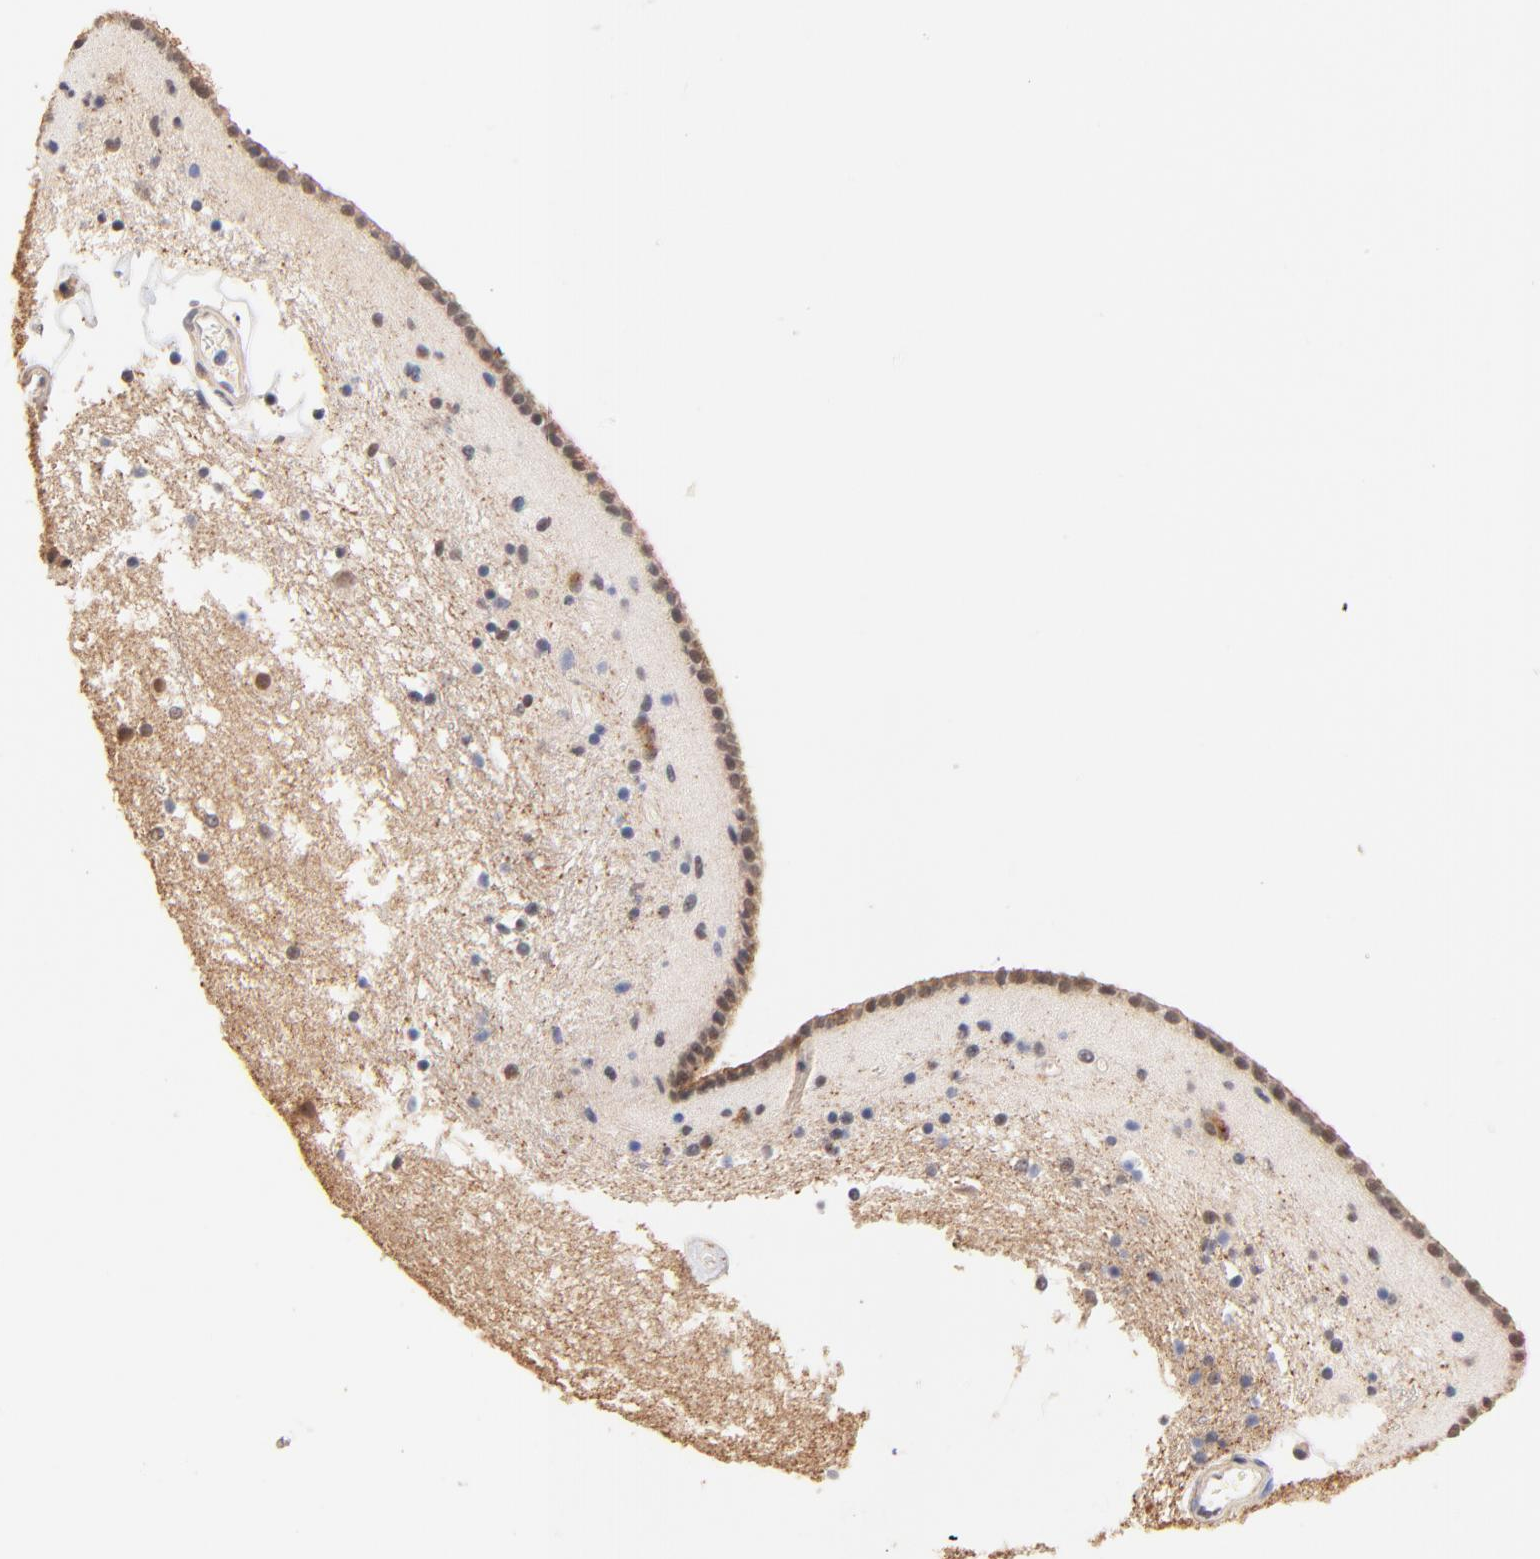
{"staining": {"intensity": "negative", "quantity": "none", "location": "none"}, "tissue": "caudate", "cell_type": "Glial cells", "image_type": "normal", "snomed": [{"axis": "morphology", "description": "Normal tissue, NOS"}, {"axis": "topography", "description": "Lateral ventricle wall"}], "caption": "Immunohistochemistry of unremarkable caudate reveals no positivity in glial cells.", "gene": "RIBC2", "patient": {"sex": "male", "age": 45}}